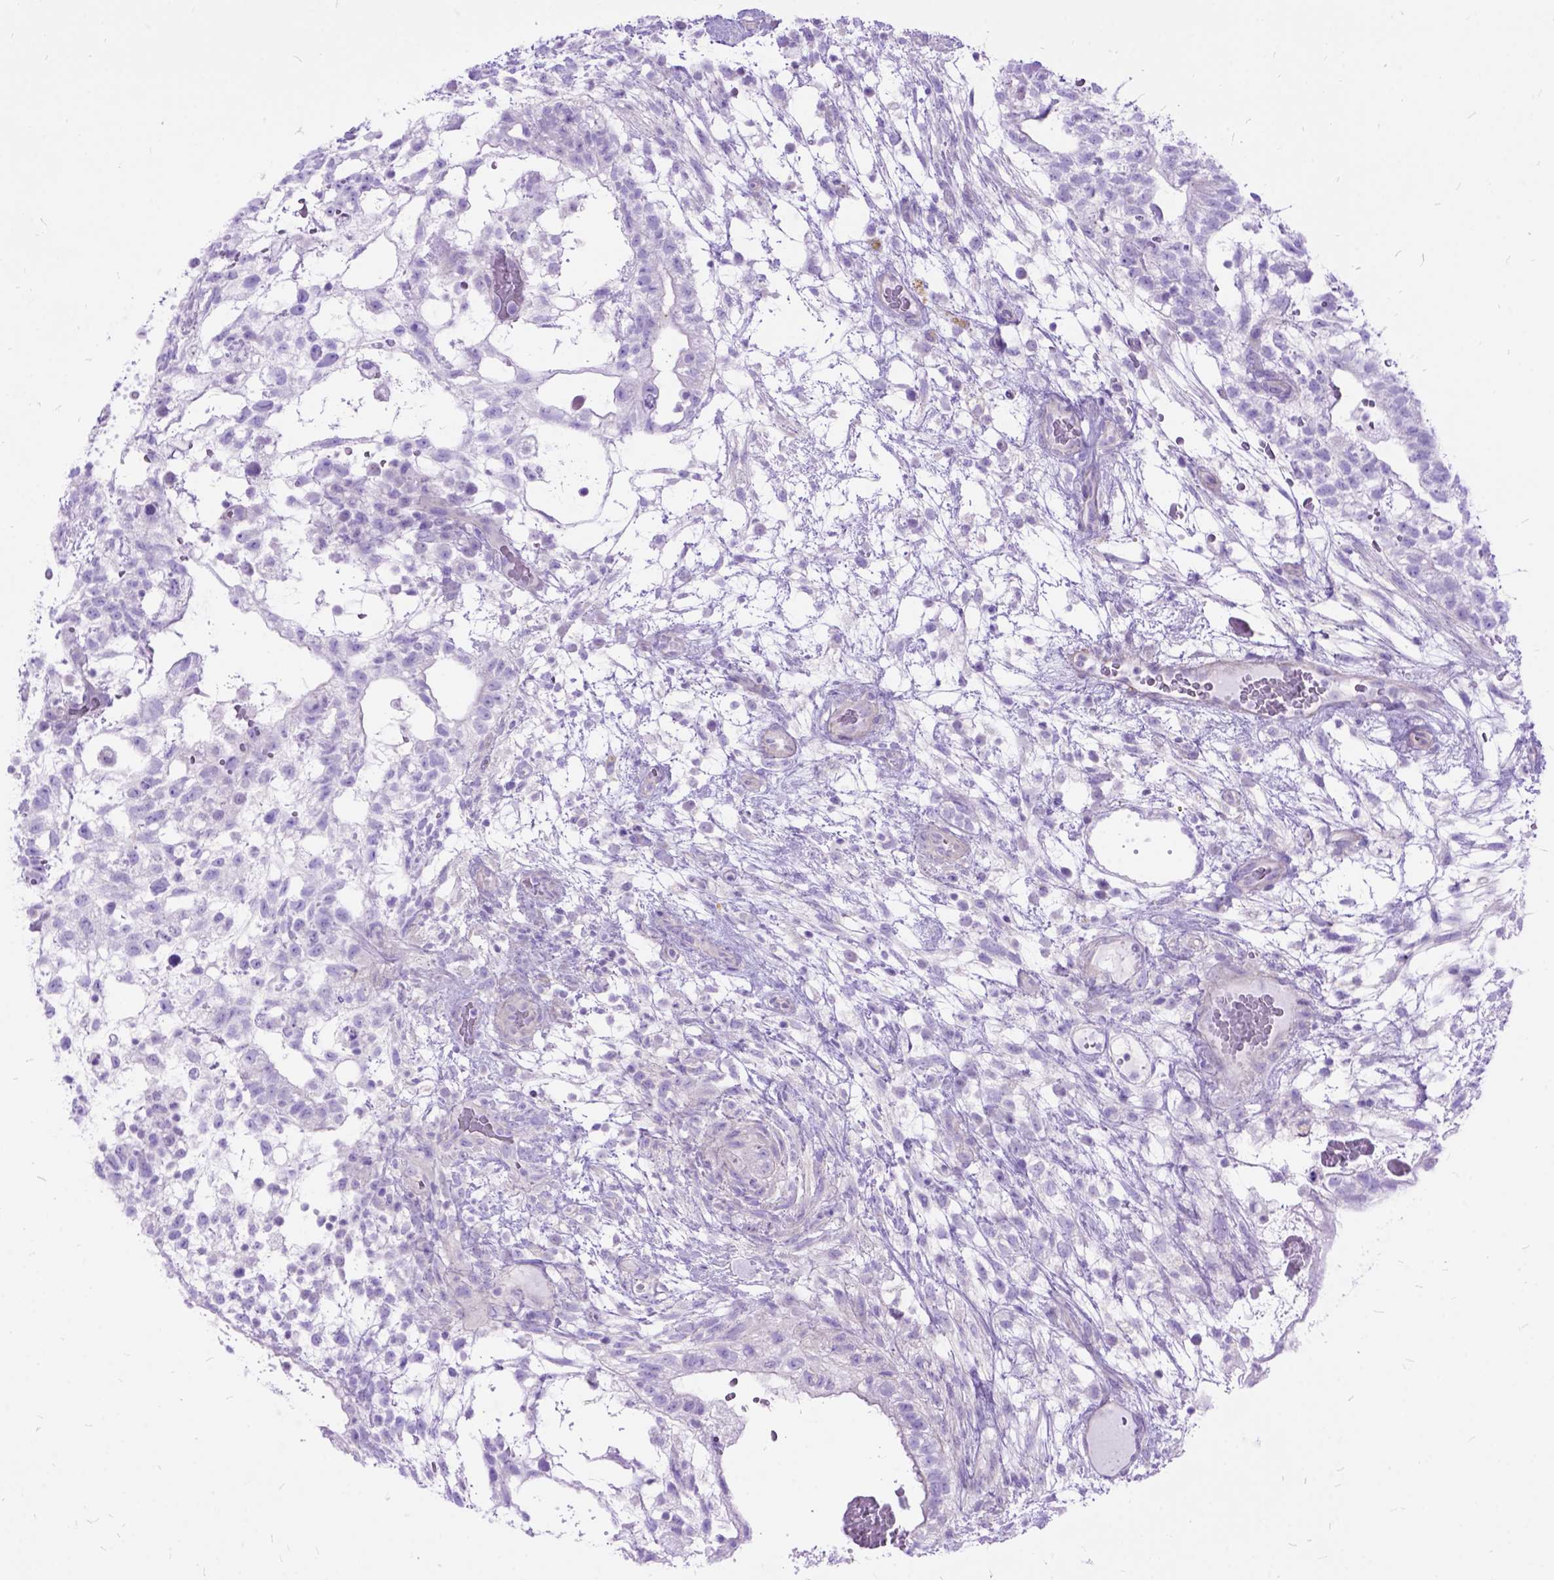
{"staining": {"intensity": "negative", "quantity": "none", "location": "none"}, "tissue": "testis cancer", "cell_type": "Tumor cells", "image_type": "cancer", "snomed": [{"axis": "morphology", "description": "Normal tissue, NOS"}, {"axis": "morphology", "description": "Carcinoma, Embryonal, NOS"}, {"axis": "topography", "description": "Testis"}], "caption": "The histopathology image displays no staining of tumor cells in testis embryonal carcinoma.", "gene": "ARL9", "patient": {"sex": "male", "age": 32}}